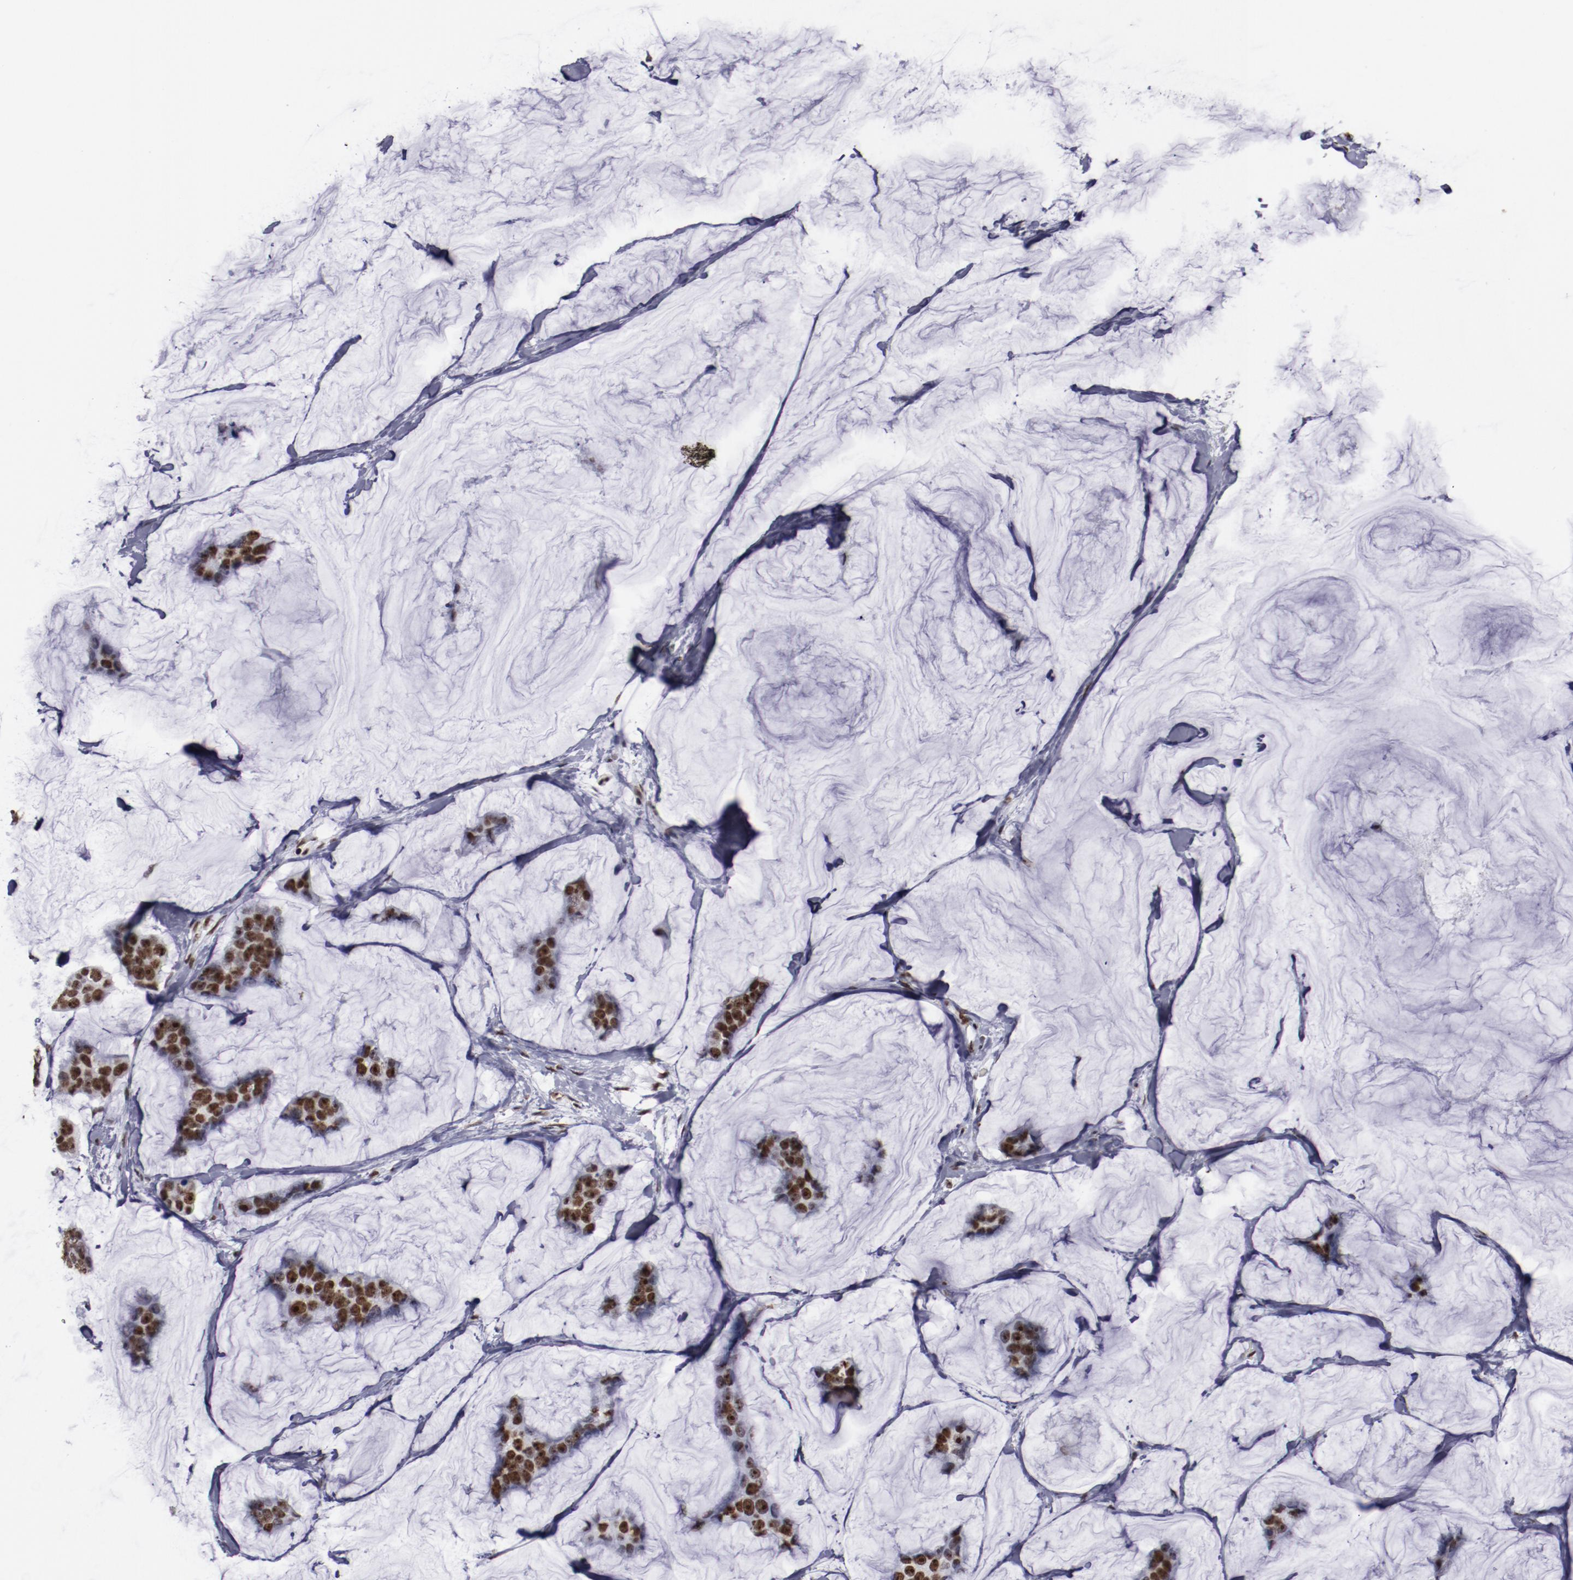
{"staining": {"intensity": "strong", "quantity": ">75%", "location": "nuclear"}, "tissue": "breast cancer", "cell_type": "Tumor cells", "image_type": "cancer", "snomed": [{"axis": "morphology", "description": "Normal tissue, NOS"}, {"axis": "morphology", "description": "Duct carcinoma"}, {"axis": "topography", "description": "Breast"}], "caption": "High-magnification brightfield microscopy of breast cancer stained with DAB (3,3'-diaminobenzidine) (brown) and counterstained with hematoxylin (blue). tumor cells exhibit strong nuclear expression is present in about>75% of cells.", "gene": "HNRNPA2B1", "patient": {"sex": "female", "age": 50}}